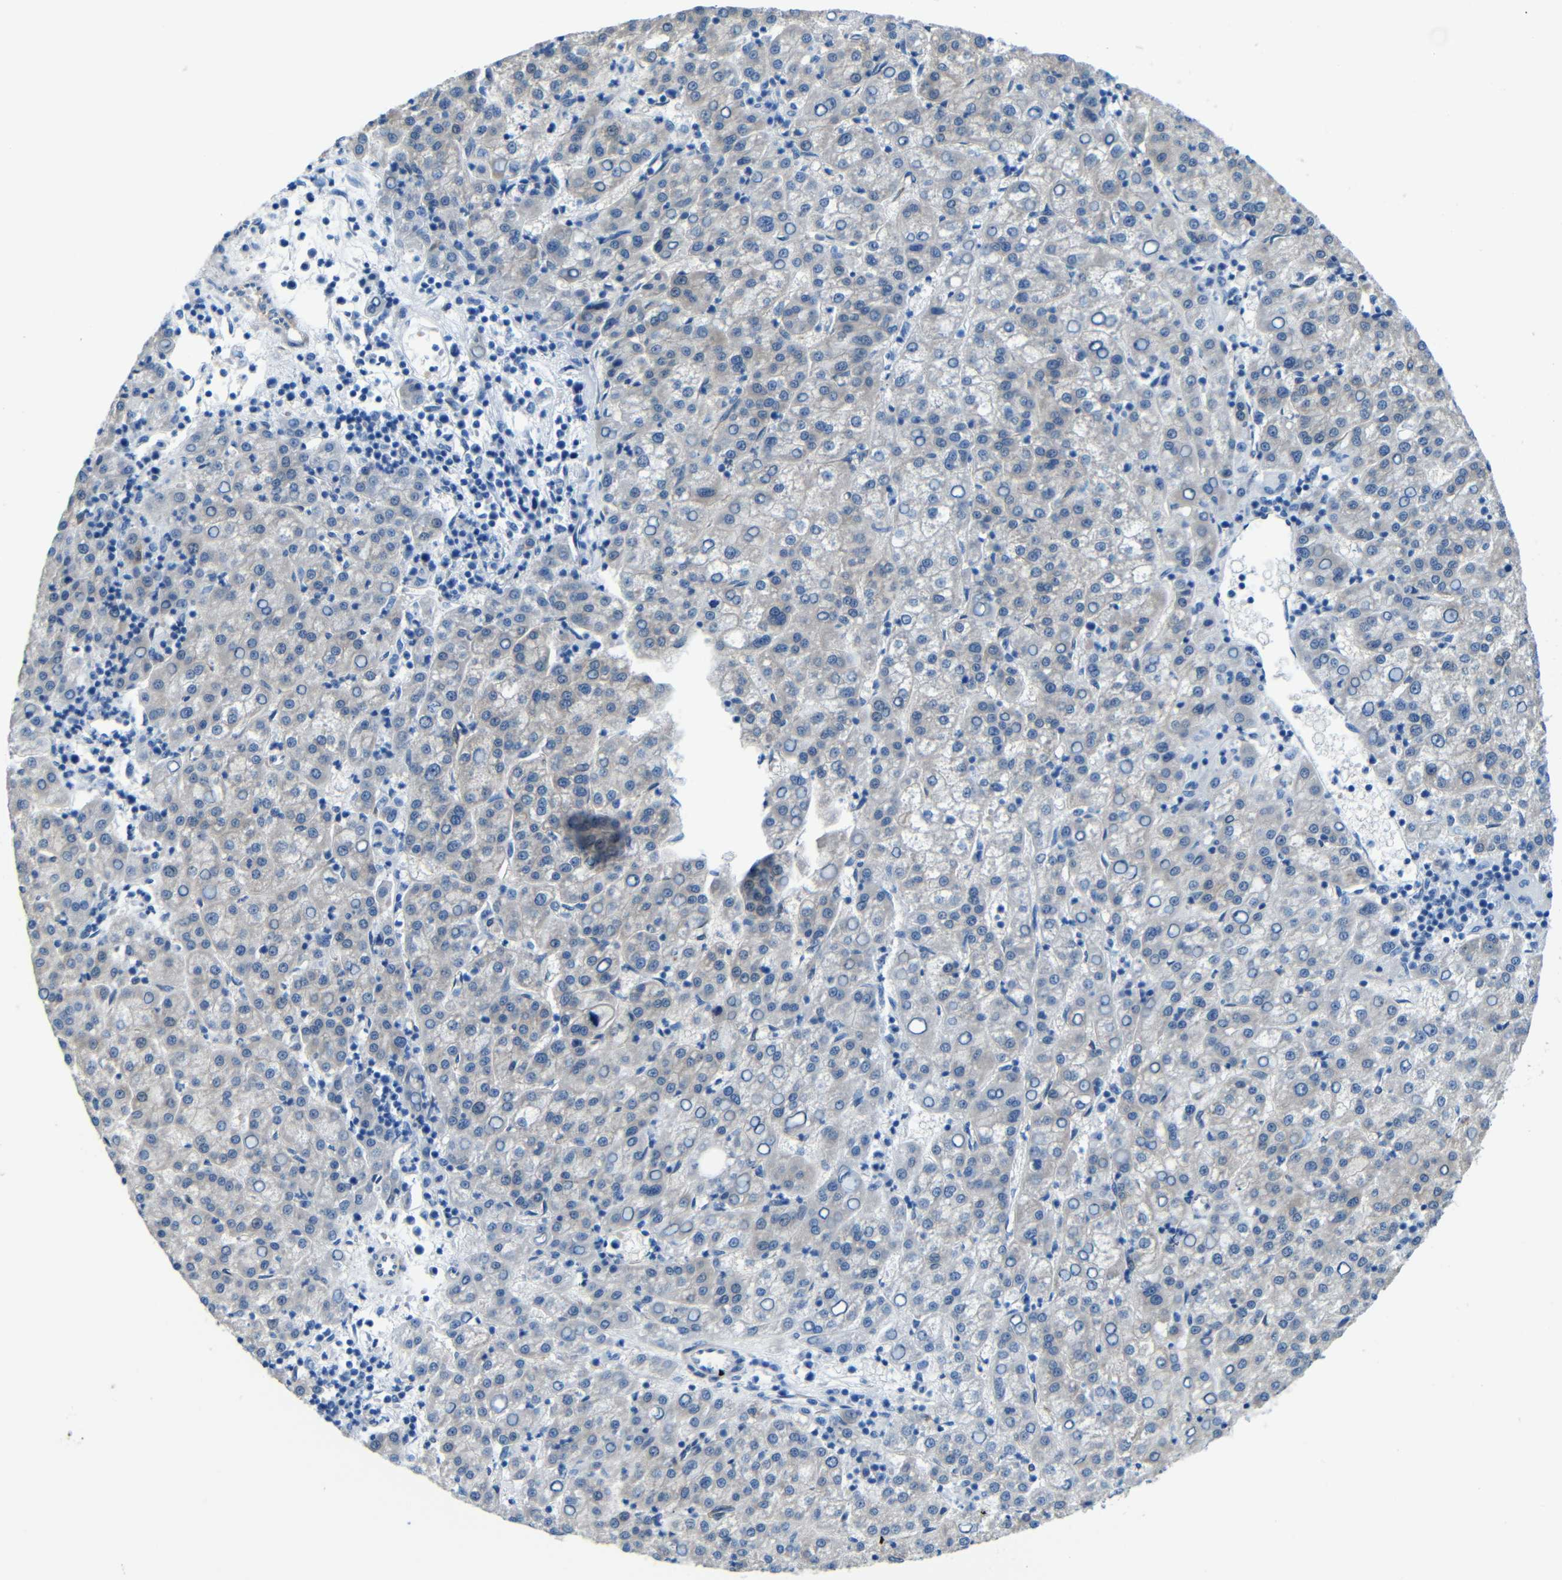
{"staining": {"intensity": "negative", "quantity": "none", "location": "none"}, "tissue": "liver cancer", "cell_type": "Tumor cells", "image_type": "cancer", "snomed": [{"axis": "morphology", "description": "Carcinoma, Hepatocellular, NOS"}, {"axis": "topography", "description": "Liver"}], "caption": "DAB (3,3'-diaminobenzidine) immunohistochemical staining of human liver hepatocellular carcinoma demonstrates no significant positivity in tumor cells. (Immunohistochemistry (ihc), brightfield microscopy, high magnification).", "gene": "MAP2", "patient": {"sex": "female", "age": 58}}